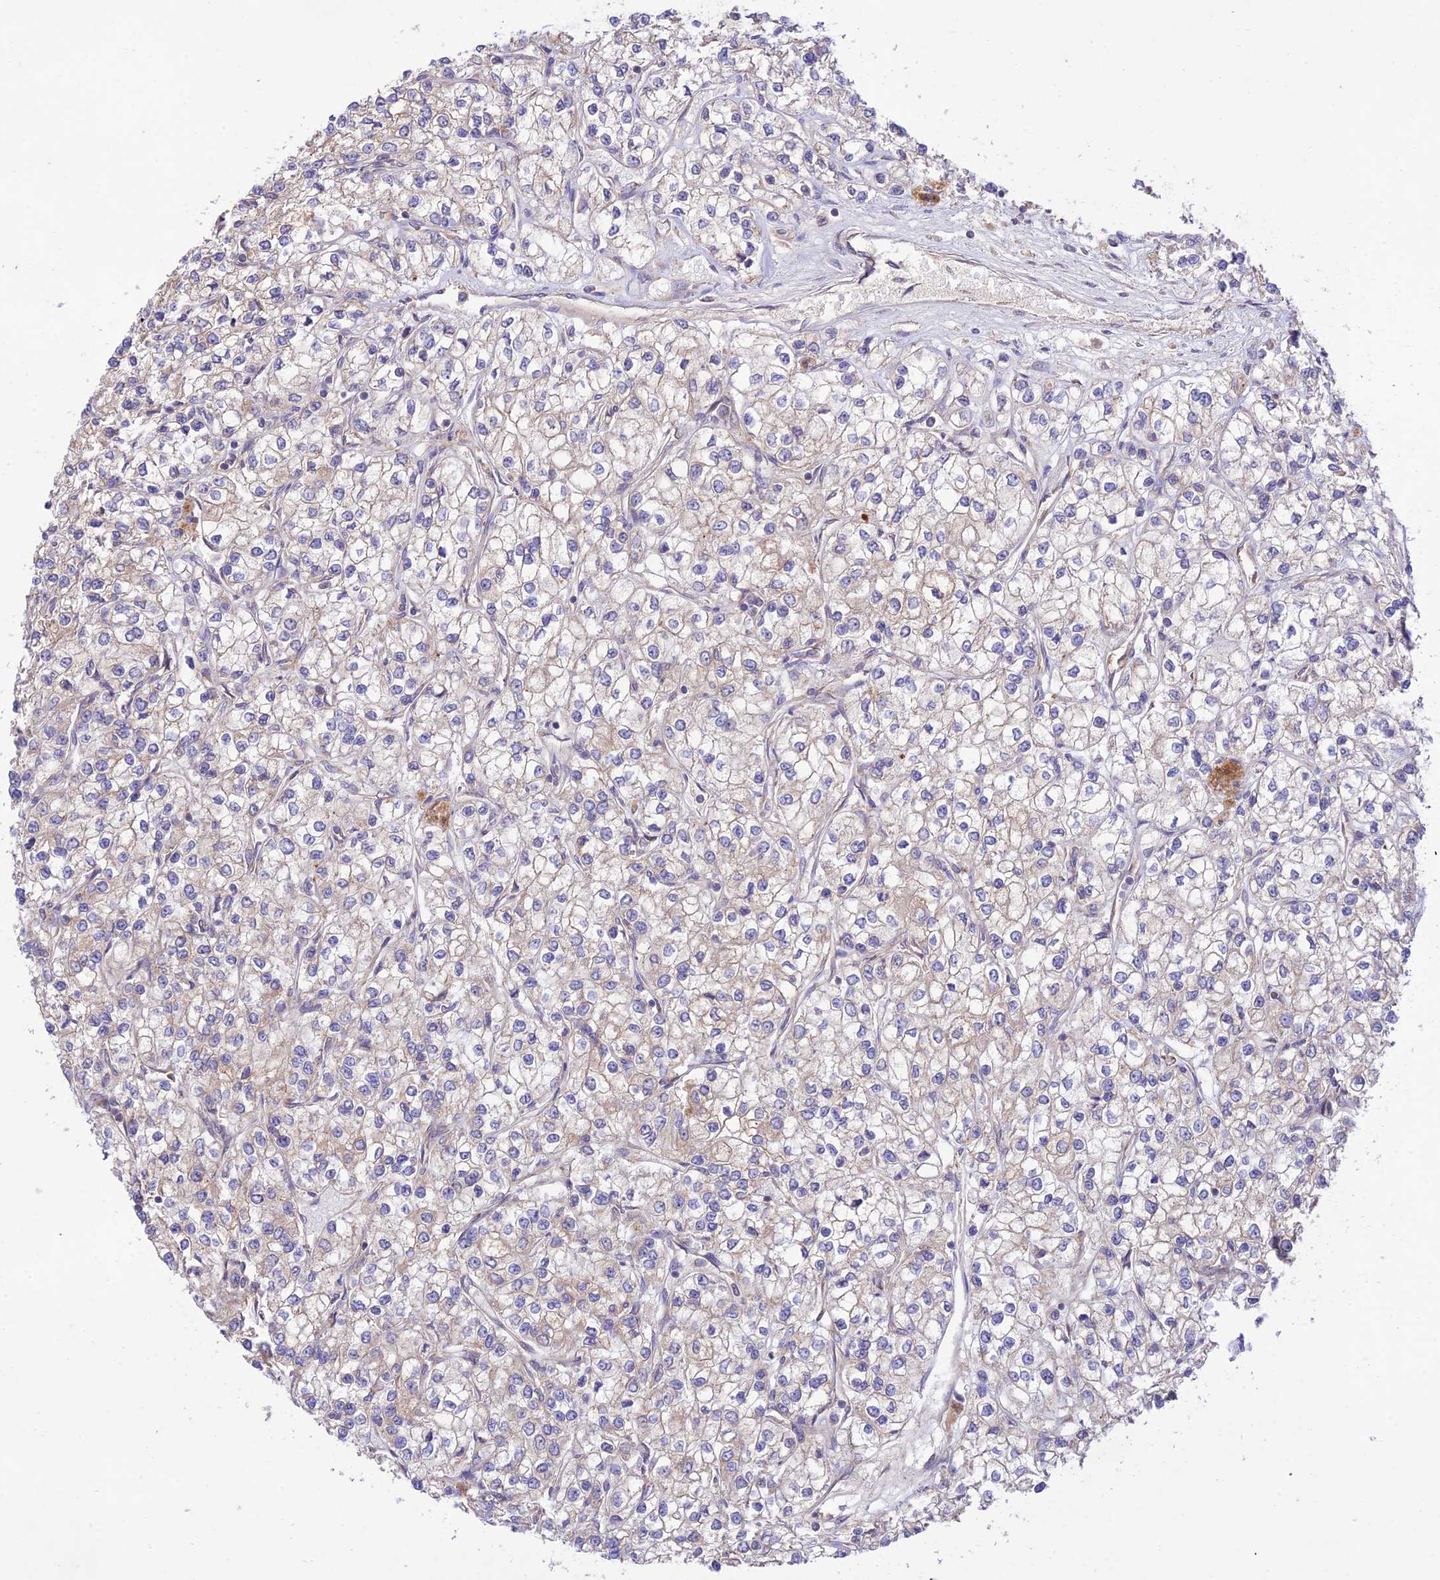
{"staining": {"intensity": "negative", "quantity": "none", "location": "none"}, "tissue": "renal cancer", "cell_type": "Tumor cells", "image_type": "cancer", "snomed": [{"axis": "morphology", "description": "Adenocarcinoma, NOS"}, {"axis": "topography", "description": "Kidney"}], "caption": "The histopathology image reveals no significant expression in tumor cells of renal cancer.", "gene": "TMEM259", "patient": {"sex": "male", "age": 80}}